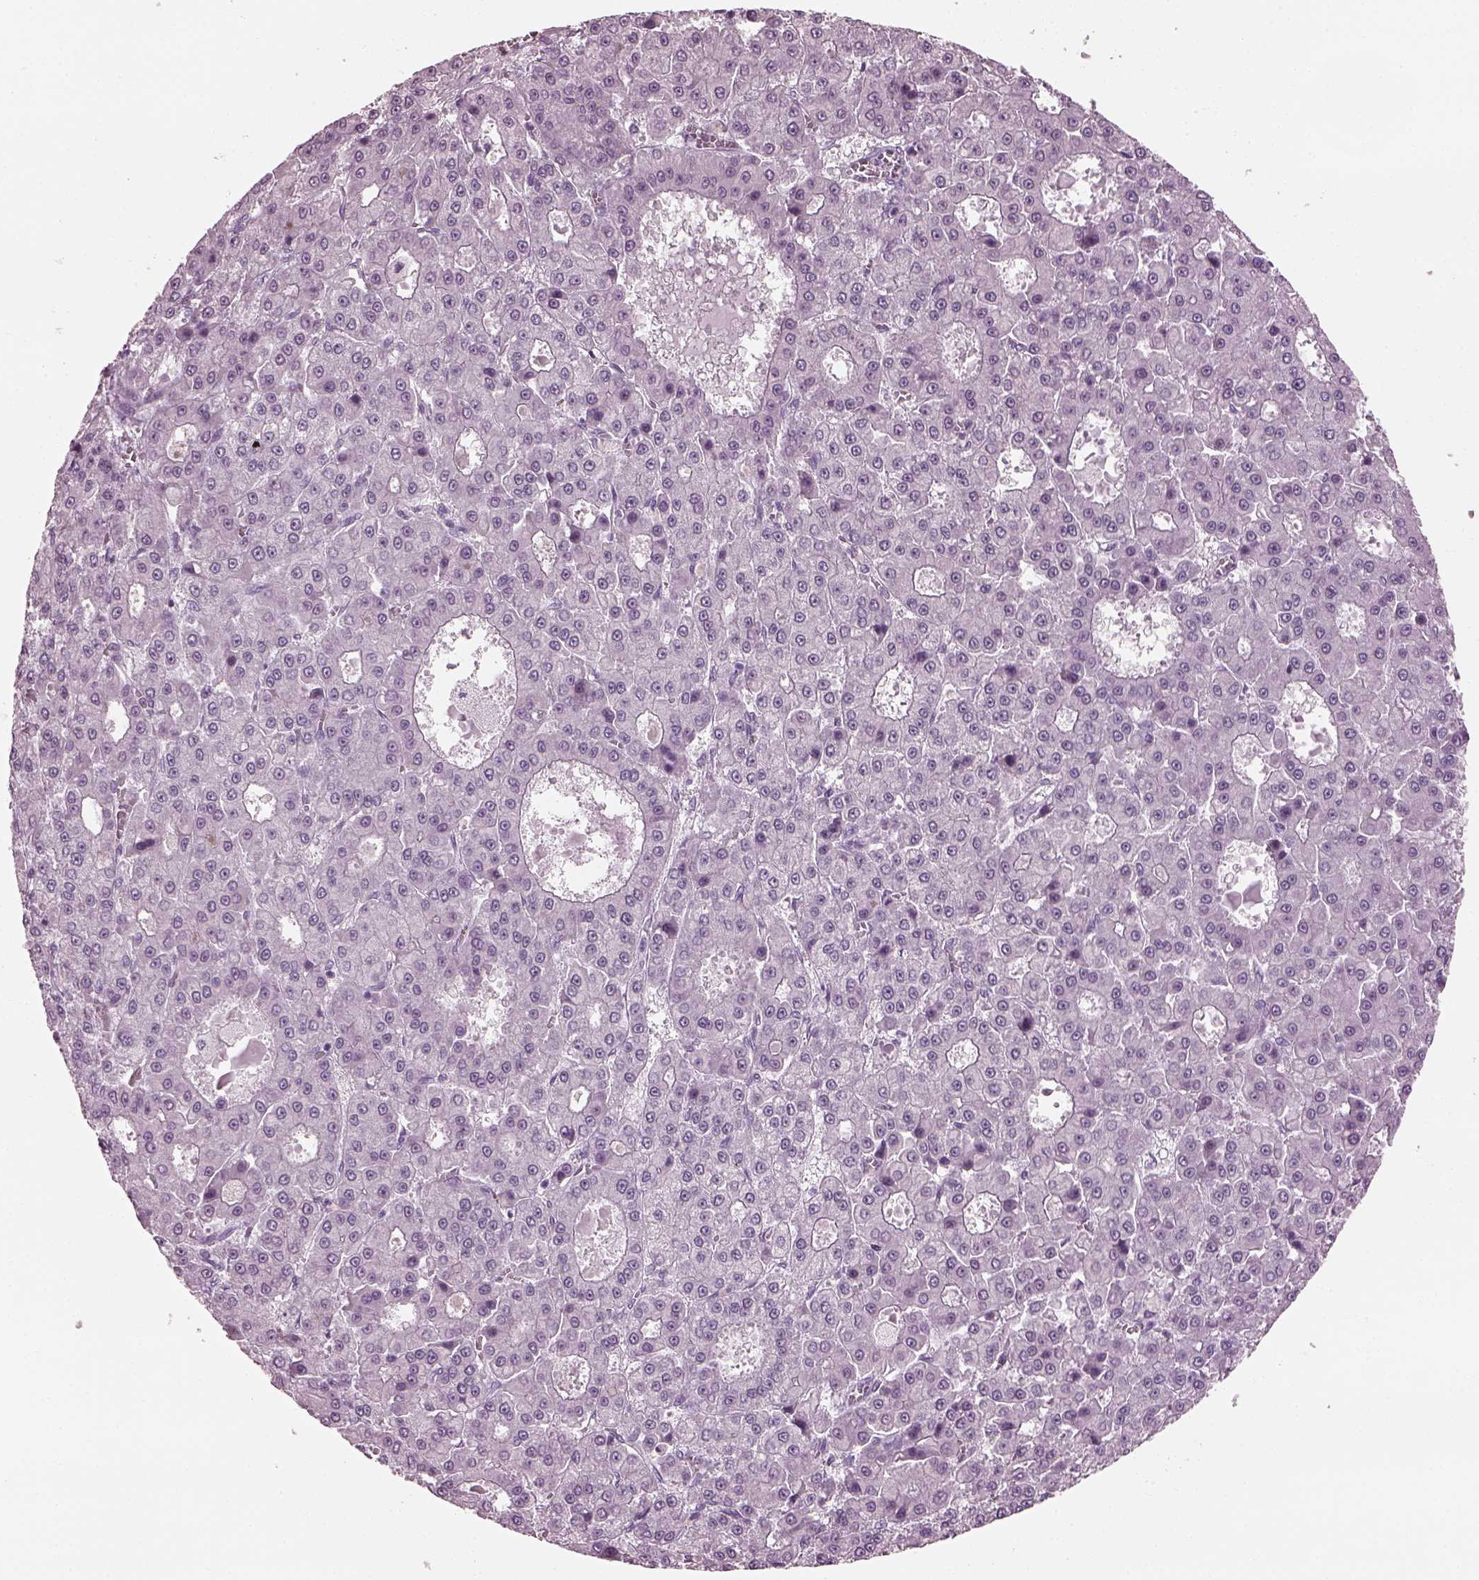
{"staining": {"intensity": "negative", "quantity": "none", "location": "none"}, "tissue": "liver cancer", "cell_type": "Tumor cells", "image_type": "cancer", "snomed": [{"axis": "morphology", "description": "Carcinoma, Hepatocellular, NOS"}, {"axis": "topography", "description": "Liver"}], "caption": "Immunohistochemistry (IHC) histopathology image of liver cancer (hepatocellular carcinoma) stained for a protein (brown), which demonstrates no staining in tumor cells.", "gene": "ADGRG2", "patient": {"sex": "male", "age": 70}}